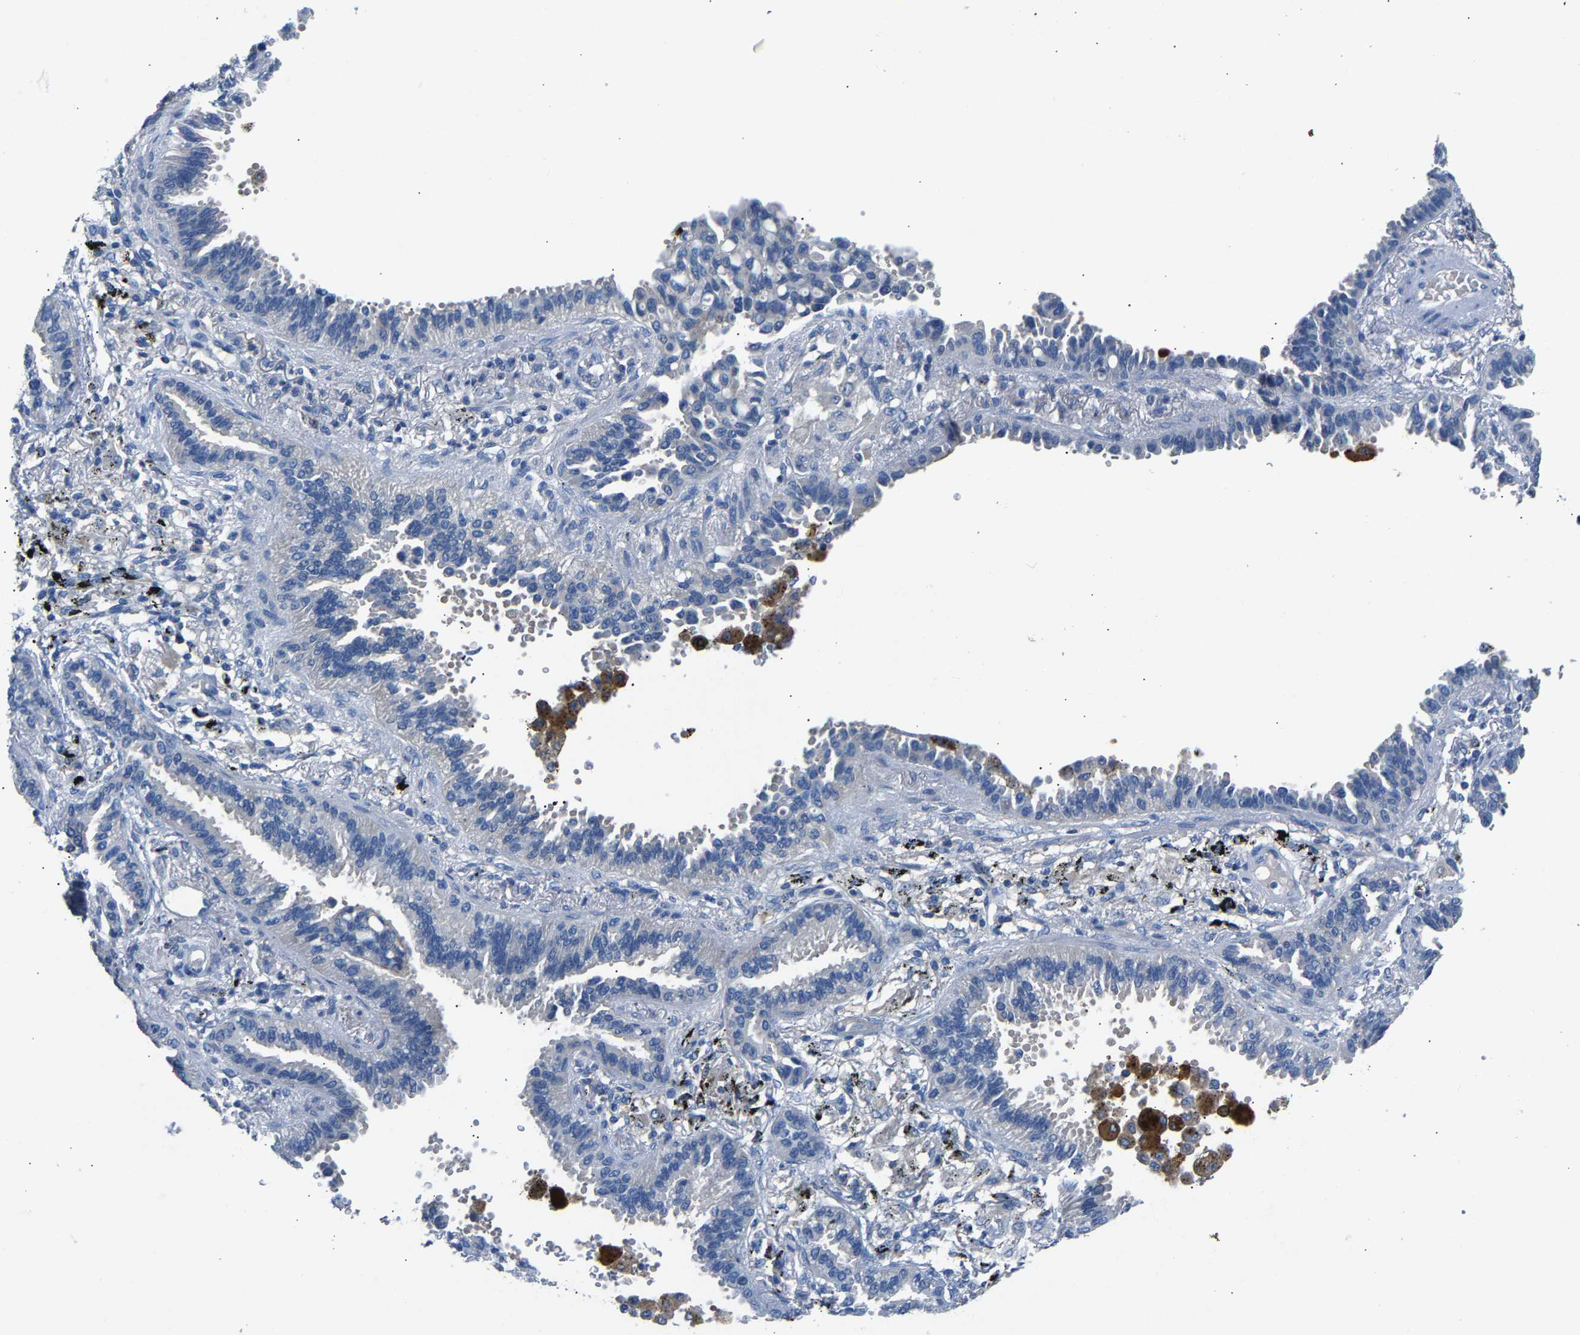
{"staining": {"intensity": "negative", "quantity": "none", "location": "none"}, "tissue": "lung cancer", "cell_type": "Tumor cells", "image_type": "cancer", "snomed": [{"axis": "morphology", "description": "Normal tissue, NOS"}, {"axis": "morphology", "description": "Adenocarcinoma, NOS"}, {"axis": "topography", "description": "Lung"}], "caption": "This is an immunohistochemistry photomicrograph of human adenocarcinoma (lung). There is no positivity in tumor cells.", "gene": "DNAAF5", "patient": {"sex": "male", "age": 59}}